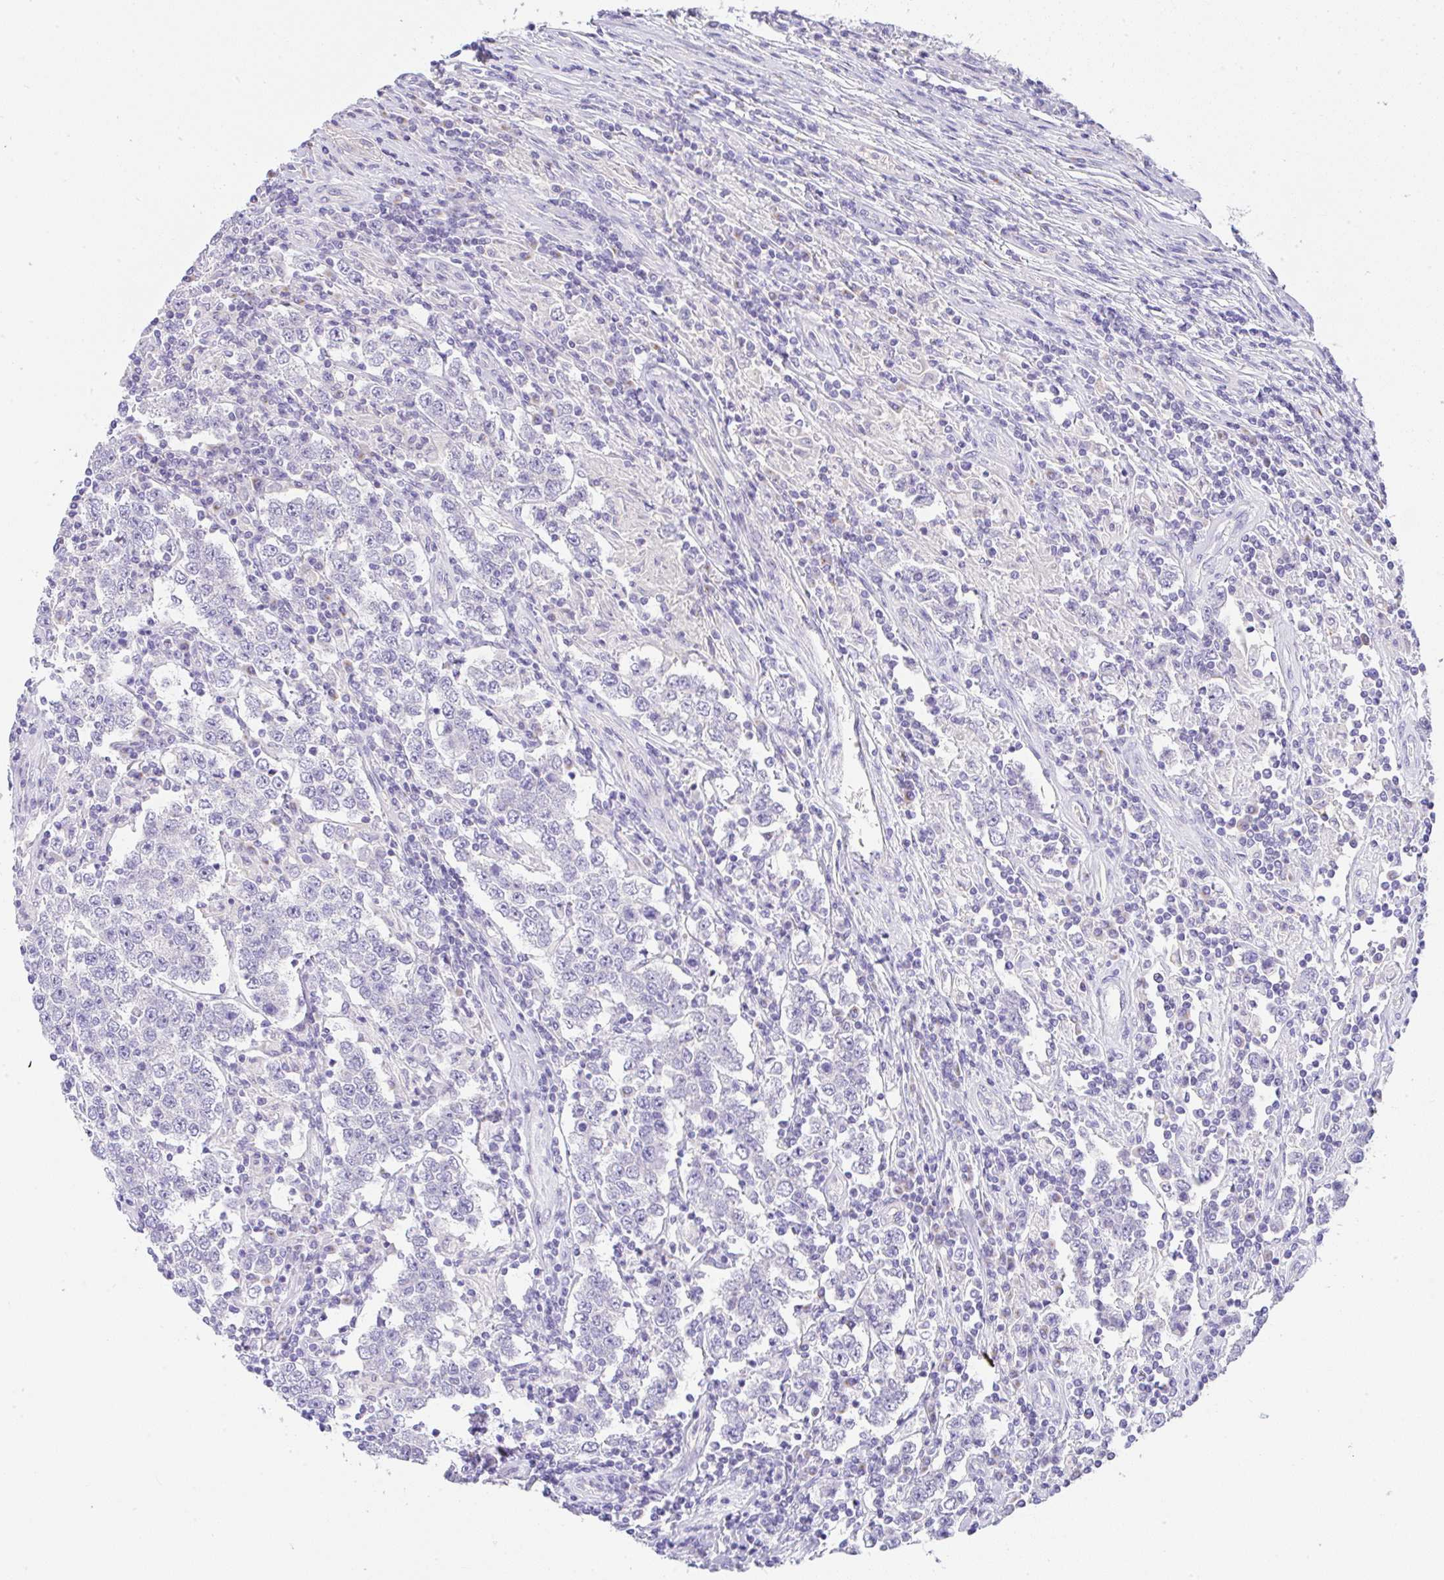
{"staining": {"intensity": "negative", "quantity": "none", "location": "none"}, "tissue": "testis cancer", "cell_type": "Tumor cells", "image_type": "cancer", "snomed": [{"axis": "morphology", "description": "Normal tissue, NOS"}, {"axis": "morphology", "description": "Urothelial carcinoma, High grade"}, {"axis": "morphology", "description": "Seminoma, NOS"}, {"axis": "morphology", "description": "Carcinoma, Embryonal, NOS"}, {"axis": "topography", "description": "Urinary bladder"}, {"axis": "topography", "description": "Testis"}], "caption": "Photomicrograph shows no protein expression in tumor cells of embryonal carcinoma (testis) tissue.", "gene": "SERPINE3", "patient": {"sex": "male", "age": 41}}